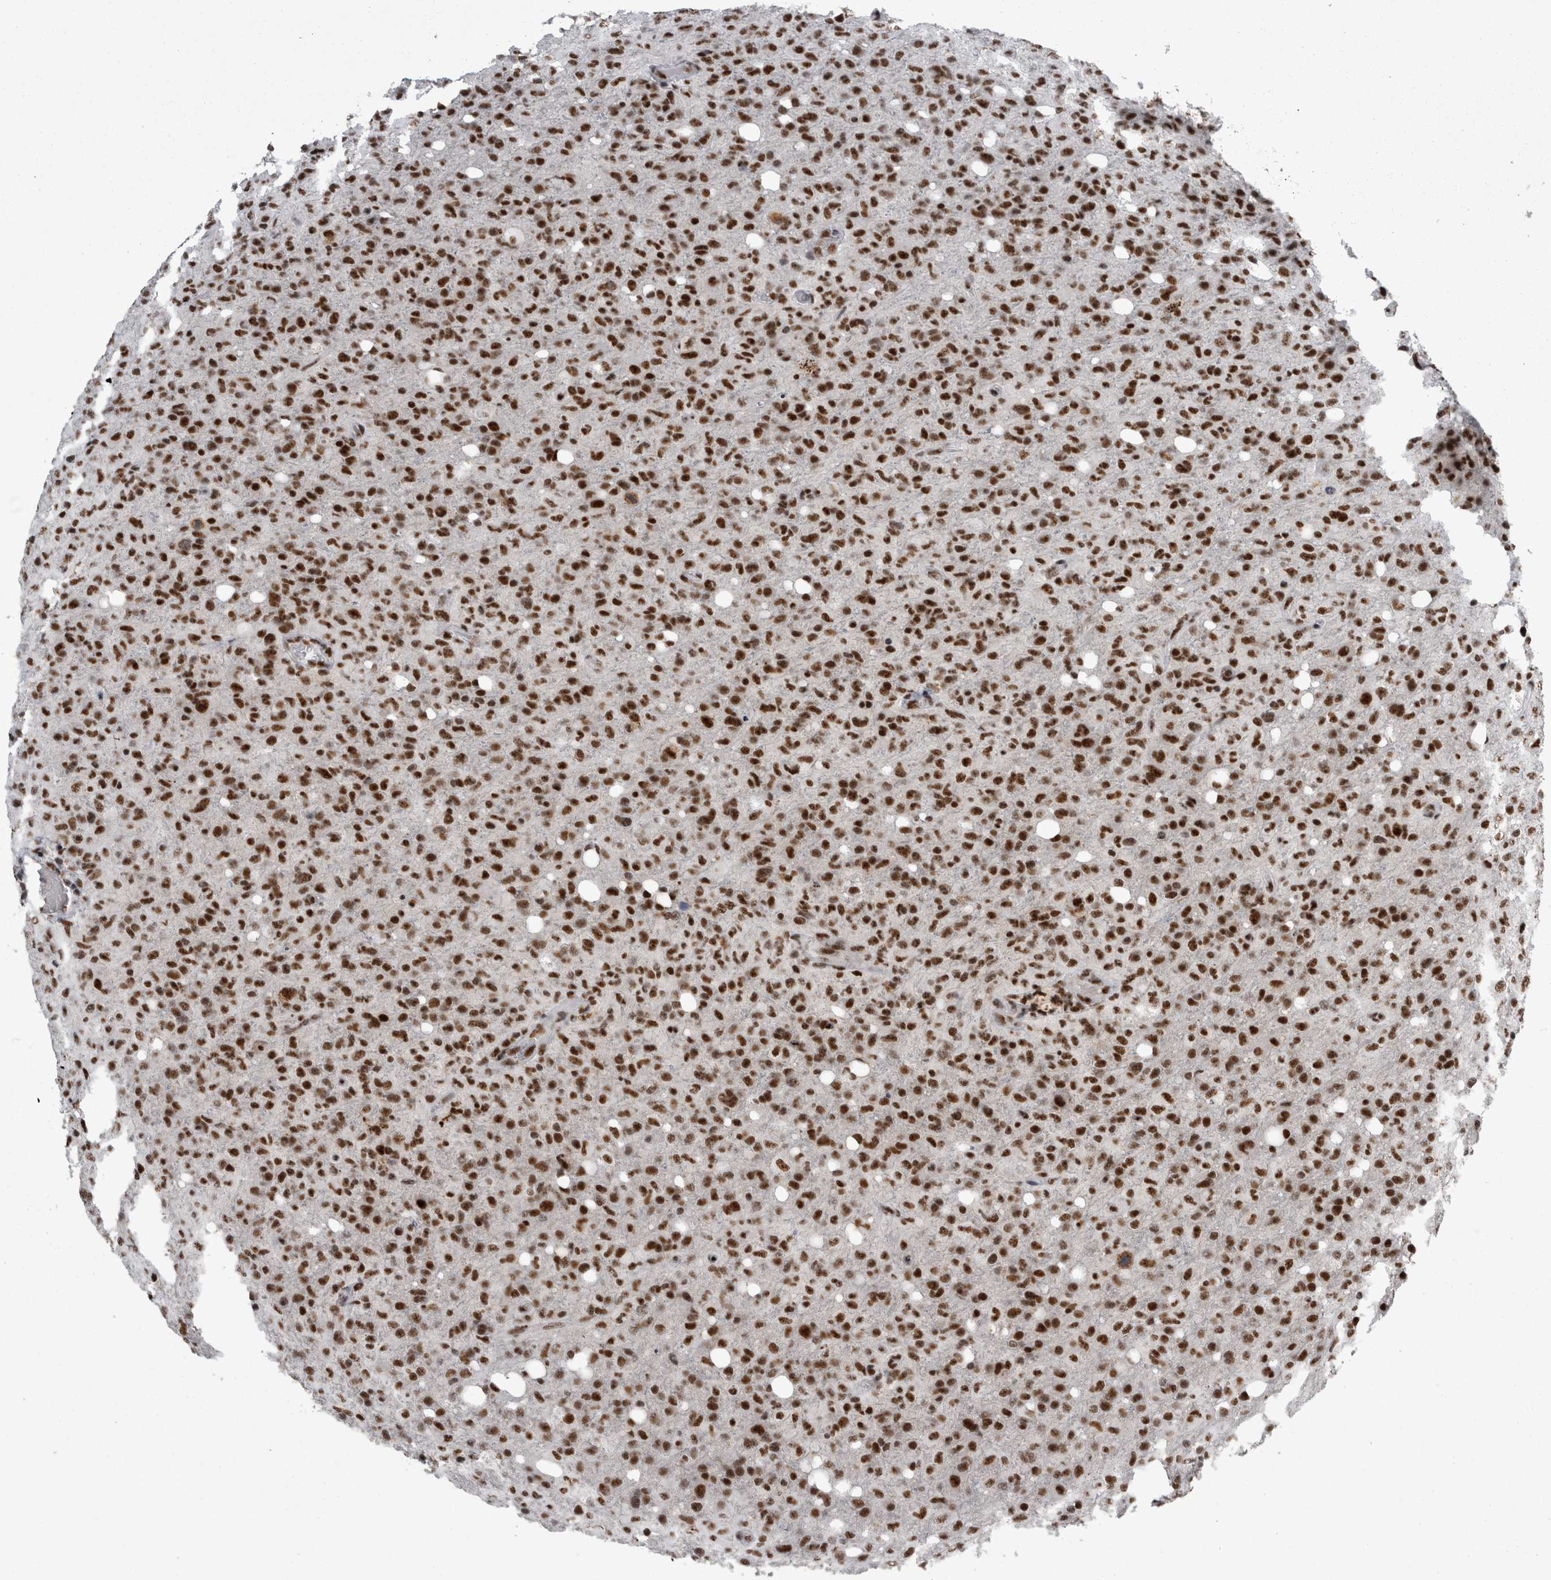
{"staining": {"intensity": "strong", "quantity": ">75%", "location": "nuclear"}, "tissue": "glioma", "cell_type": "Tumor cells", "image_type": "cancer", "snomed": [{"axis": "morphology", "description": "Glioma, malignant, High grade"}, {"axis": "topography", "description": "Brain"}], "caption": "Protein staining exhibits strong nuclear expression in approximately >75% of tumor cells in malignant high-grade glioma.", "gene": "SNRNP40", "patient": {"sex": "female", "age": 57}}